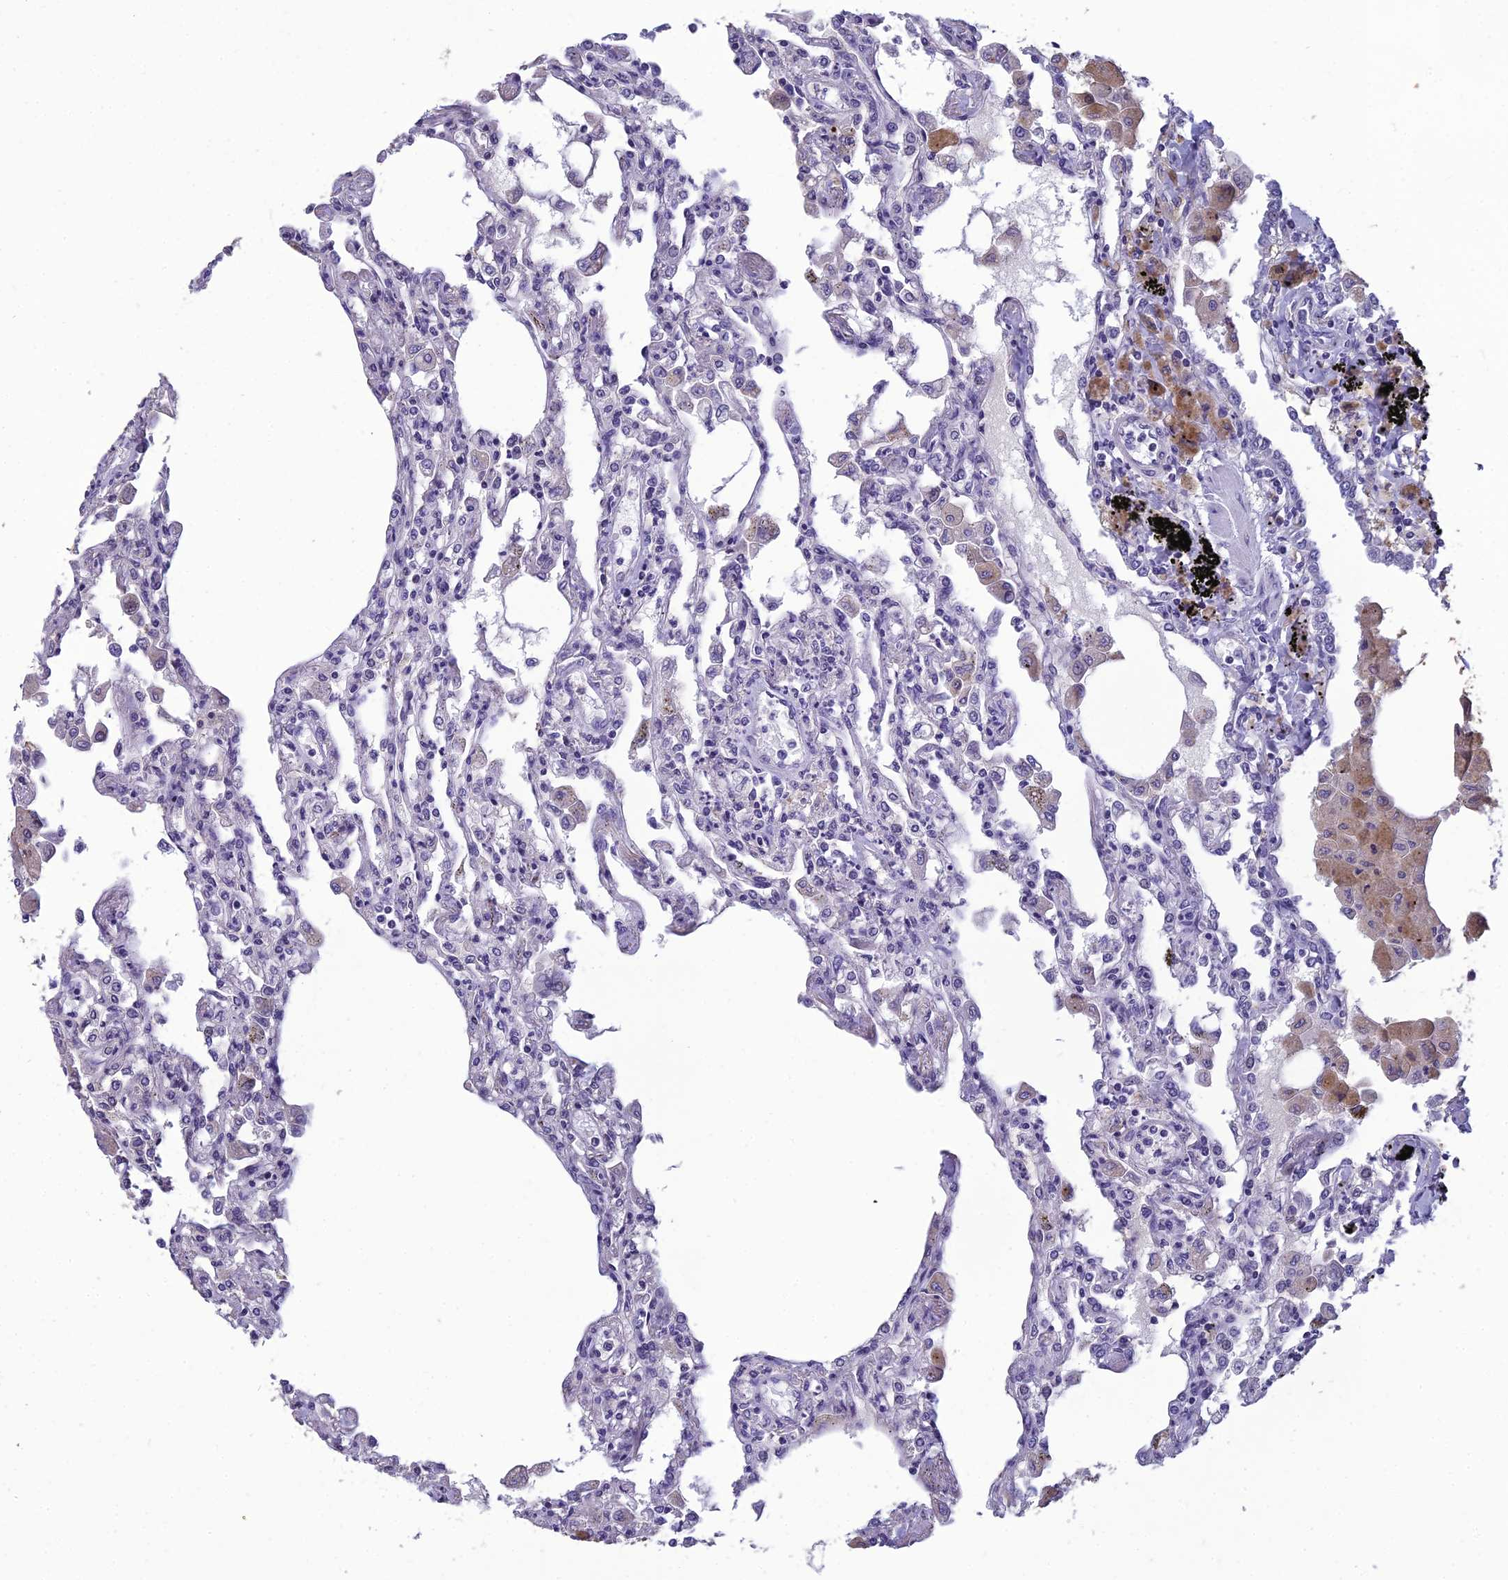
{"staining": {"intensity": "negative", "quantity": "none", "location": "none"}, "tissue": "lung", "cell_type": "Alveolar cells", "image_type": "normal", "snomed": [{"axis": "morphology", "description": "Normal tissue, NOS"}, {"axis": "topography", "description": "Bronchus"}, {"axis": "topography", "description": "Lung"}], "caption": "Image shows no significant protein staining in alveolar cells of normal lung. The staining was performed using DAB (3,3'-diaminobenzidine) to visualize the protein expression in brown, while the nuclei were stained in blue with hematoxylin (Magnification: 20x).", "gene": "GRWD1", "patient": {"sex": "female", "age": 49}}